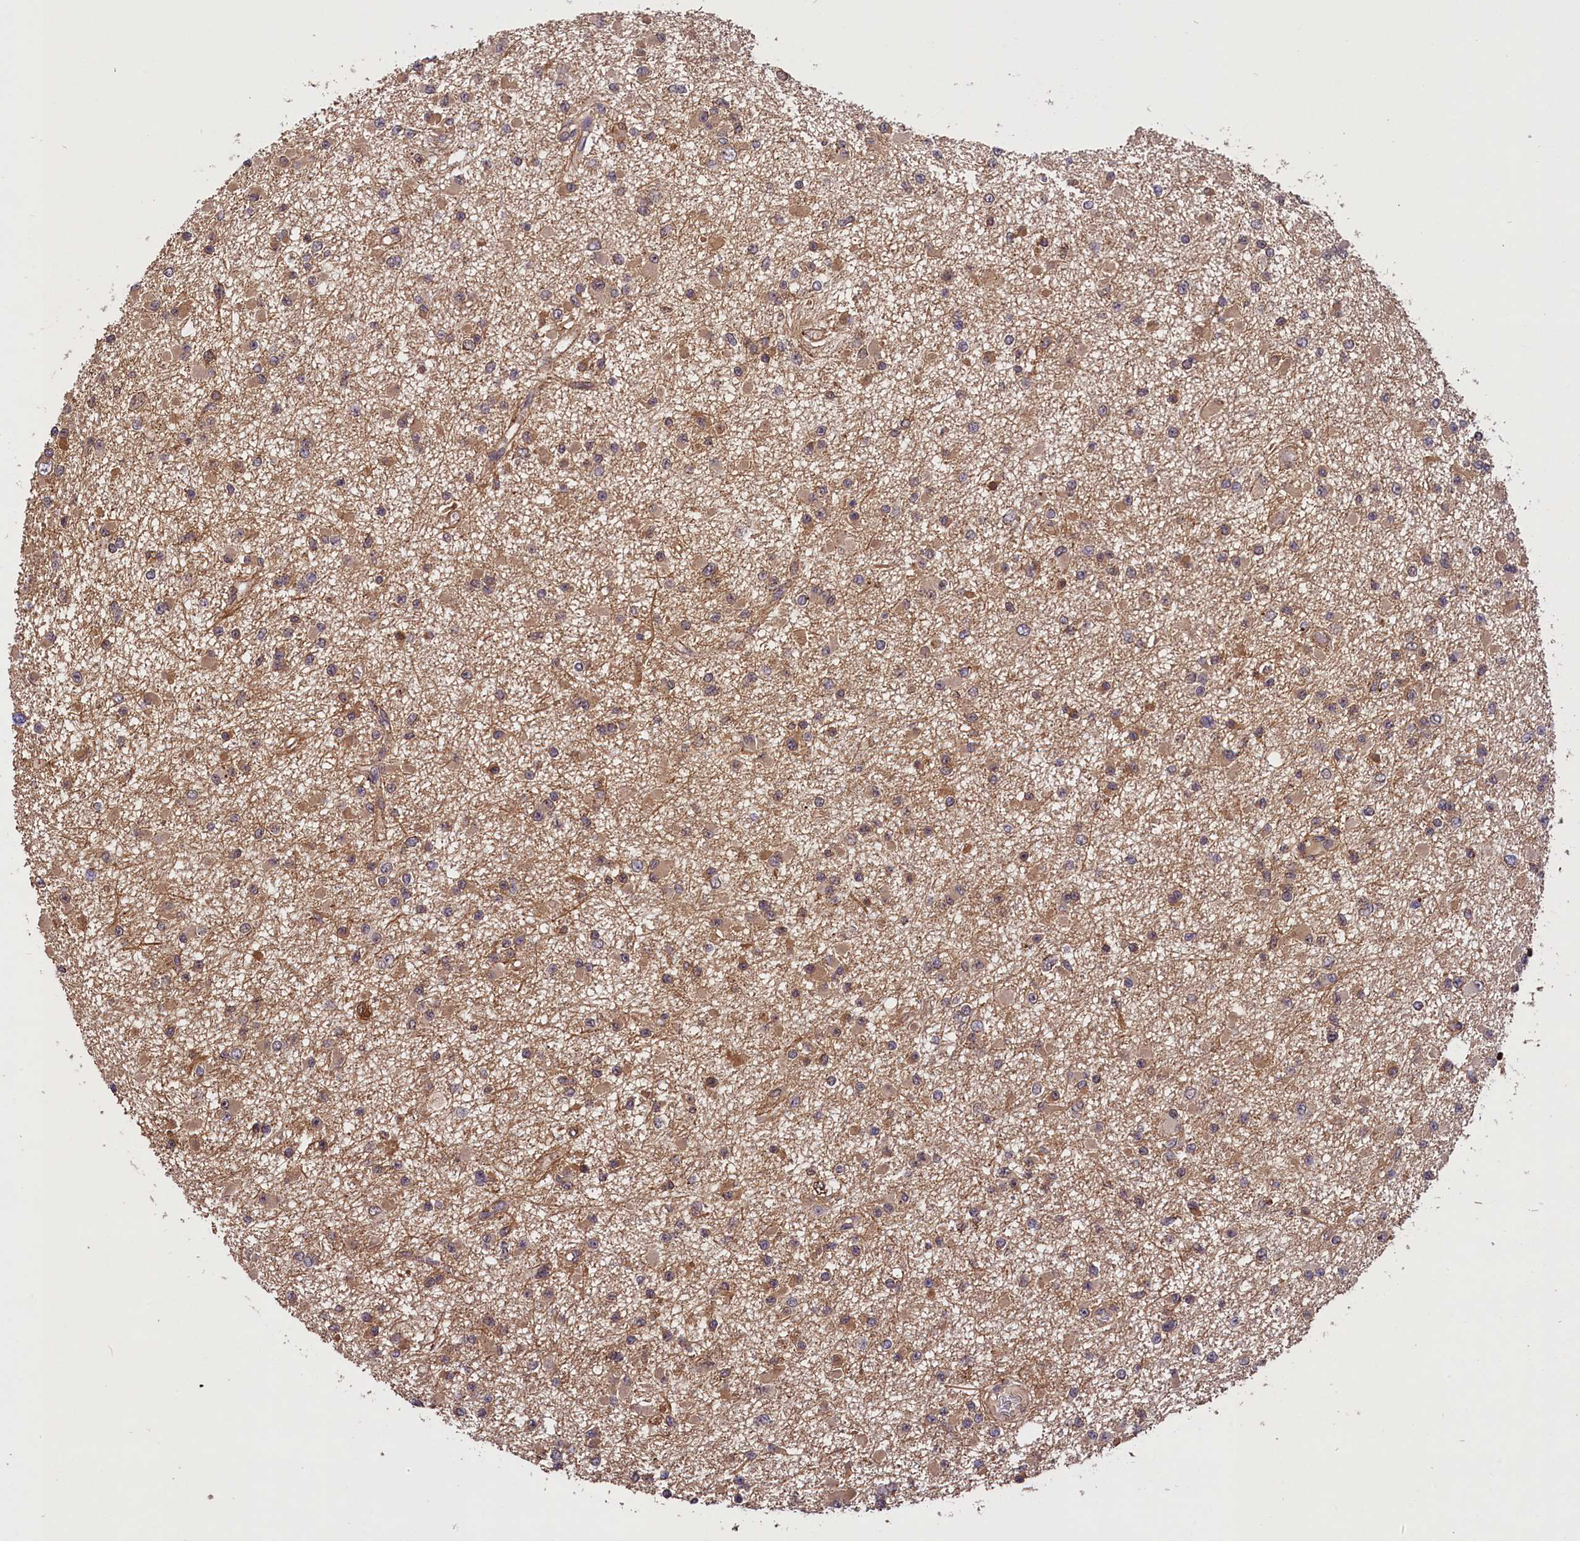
{"staining": {"intensity": "moderate", "quantity": "25%-75%", "location": "cytoplasmic/membranous"}, "tissue": "glioma", "cell_type": "Tumor cells", "image_type": "cancer", "snomed": [{"axis": "morphology", "description": "Glioma, malignant, Low grade"}, {"axis": "topography", "description": "Brain"}], "caption": "Immunohistochemical staining of glioma exhibits medium levels of moderate cytoplasmic/membranous positivity in approximately 25%-75% of tumor cells.", "gene": "IST1", "patient": {"sex": "female", "age": 22}}